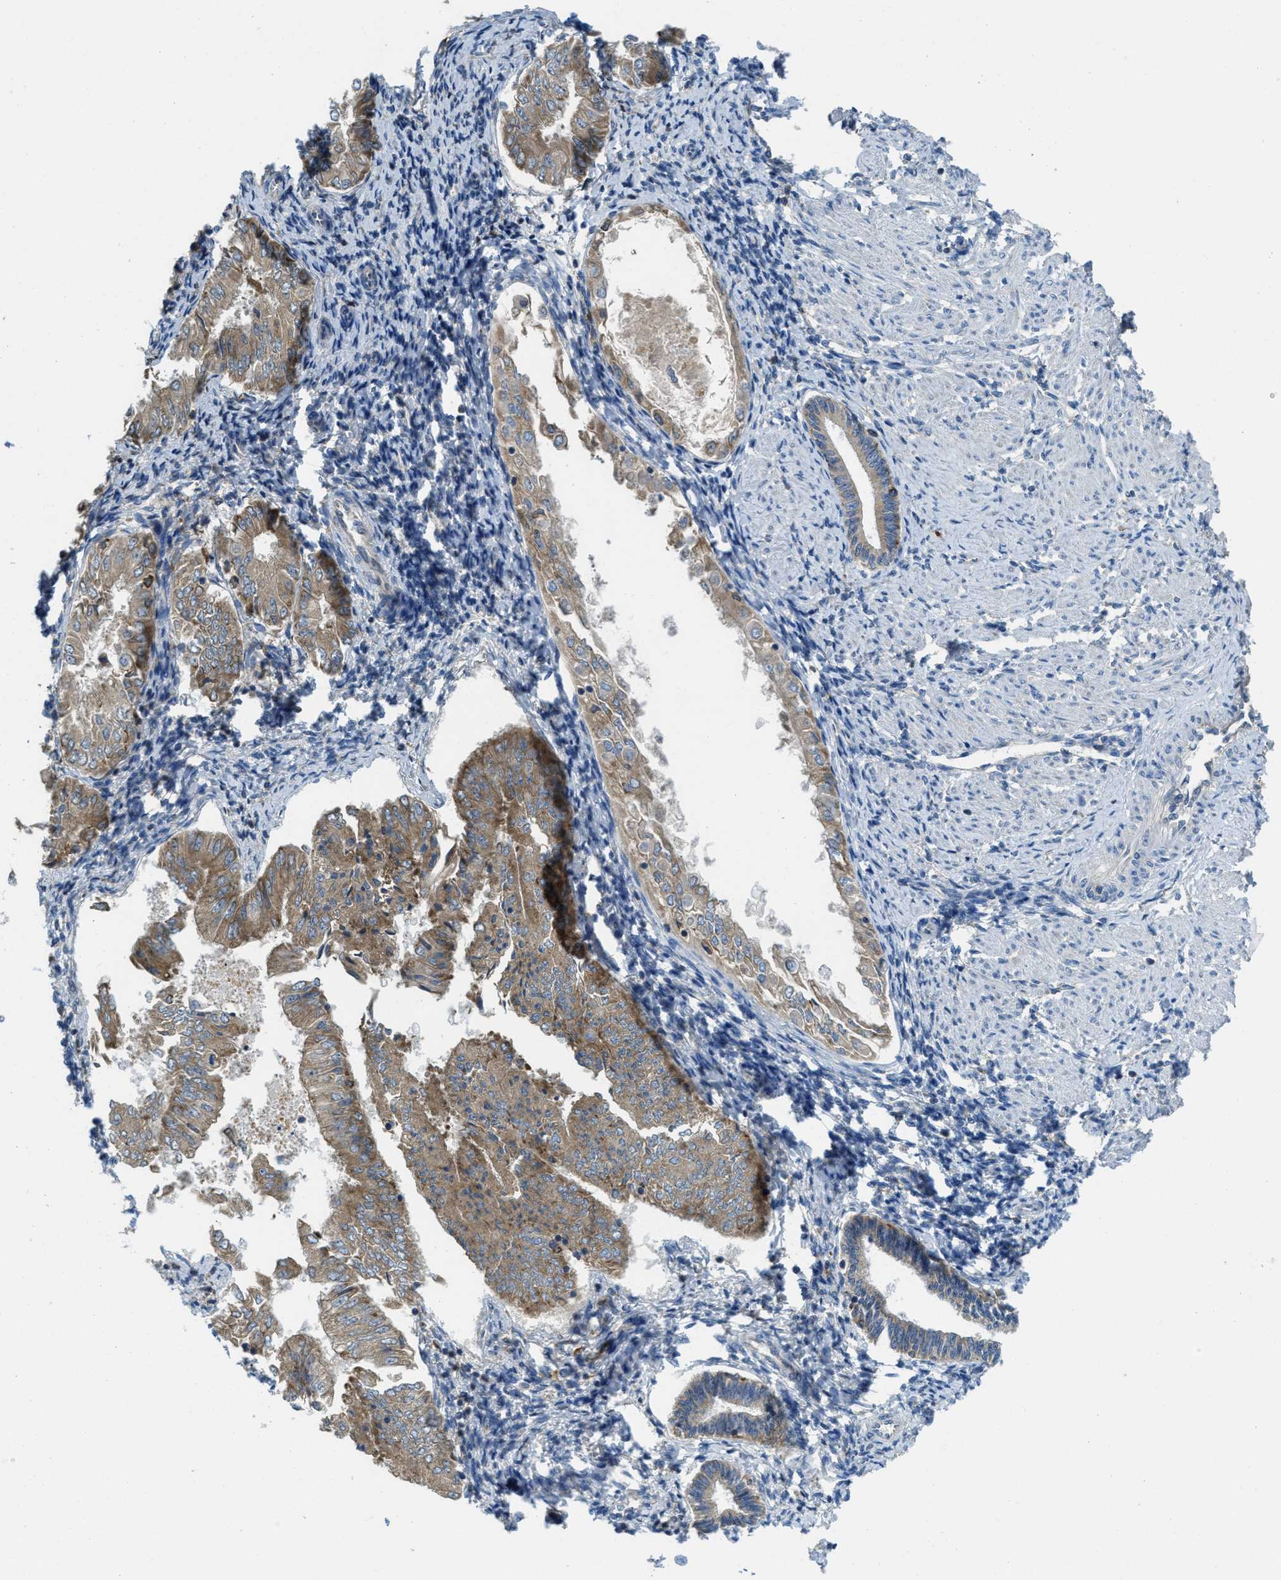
{"staining": {"intensity": "weak", "quantity": ">75%", "location": "cytoplasmic/membranous"}, "tissue": "endometrial cancer", "cell_type": "Tumor cells", "image_type": "cancer", "snomed": [{"axis": "morphology", "description": "Adenocarcinoma, NOS"}, {"axis": "topography", "description": "Endometrium"}], "caption": "The immunohistochemical stain highlights weak cytoplasmic/membranous positivity in tumor cells of endometrial cancer tissue. (Stains: DAB in brown, nuclei in blue, Microscopy: brightfield microscopy at high magnification).", "gene": "SSR1", "patient": {"sex": "female", "age": 53}}